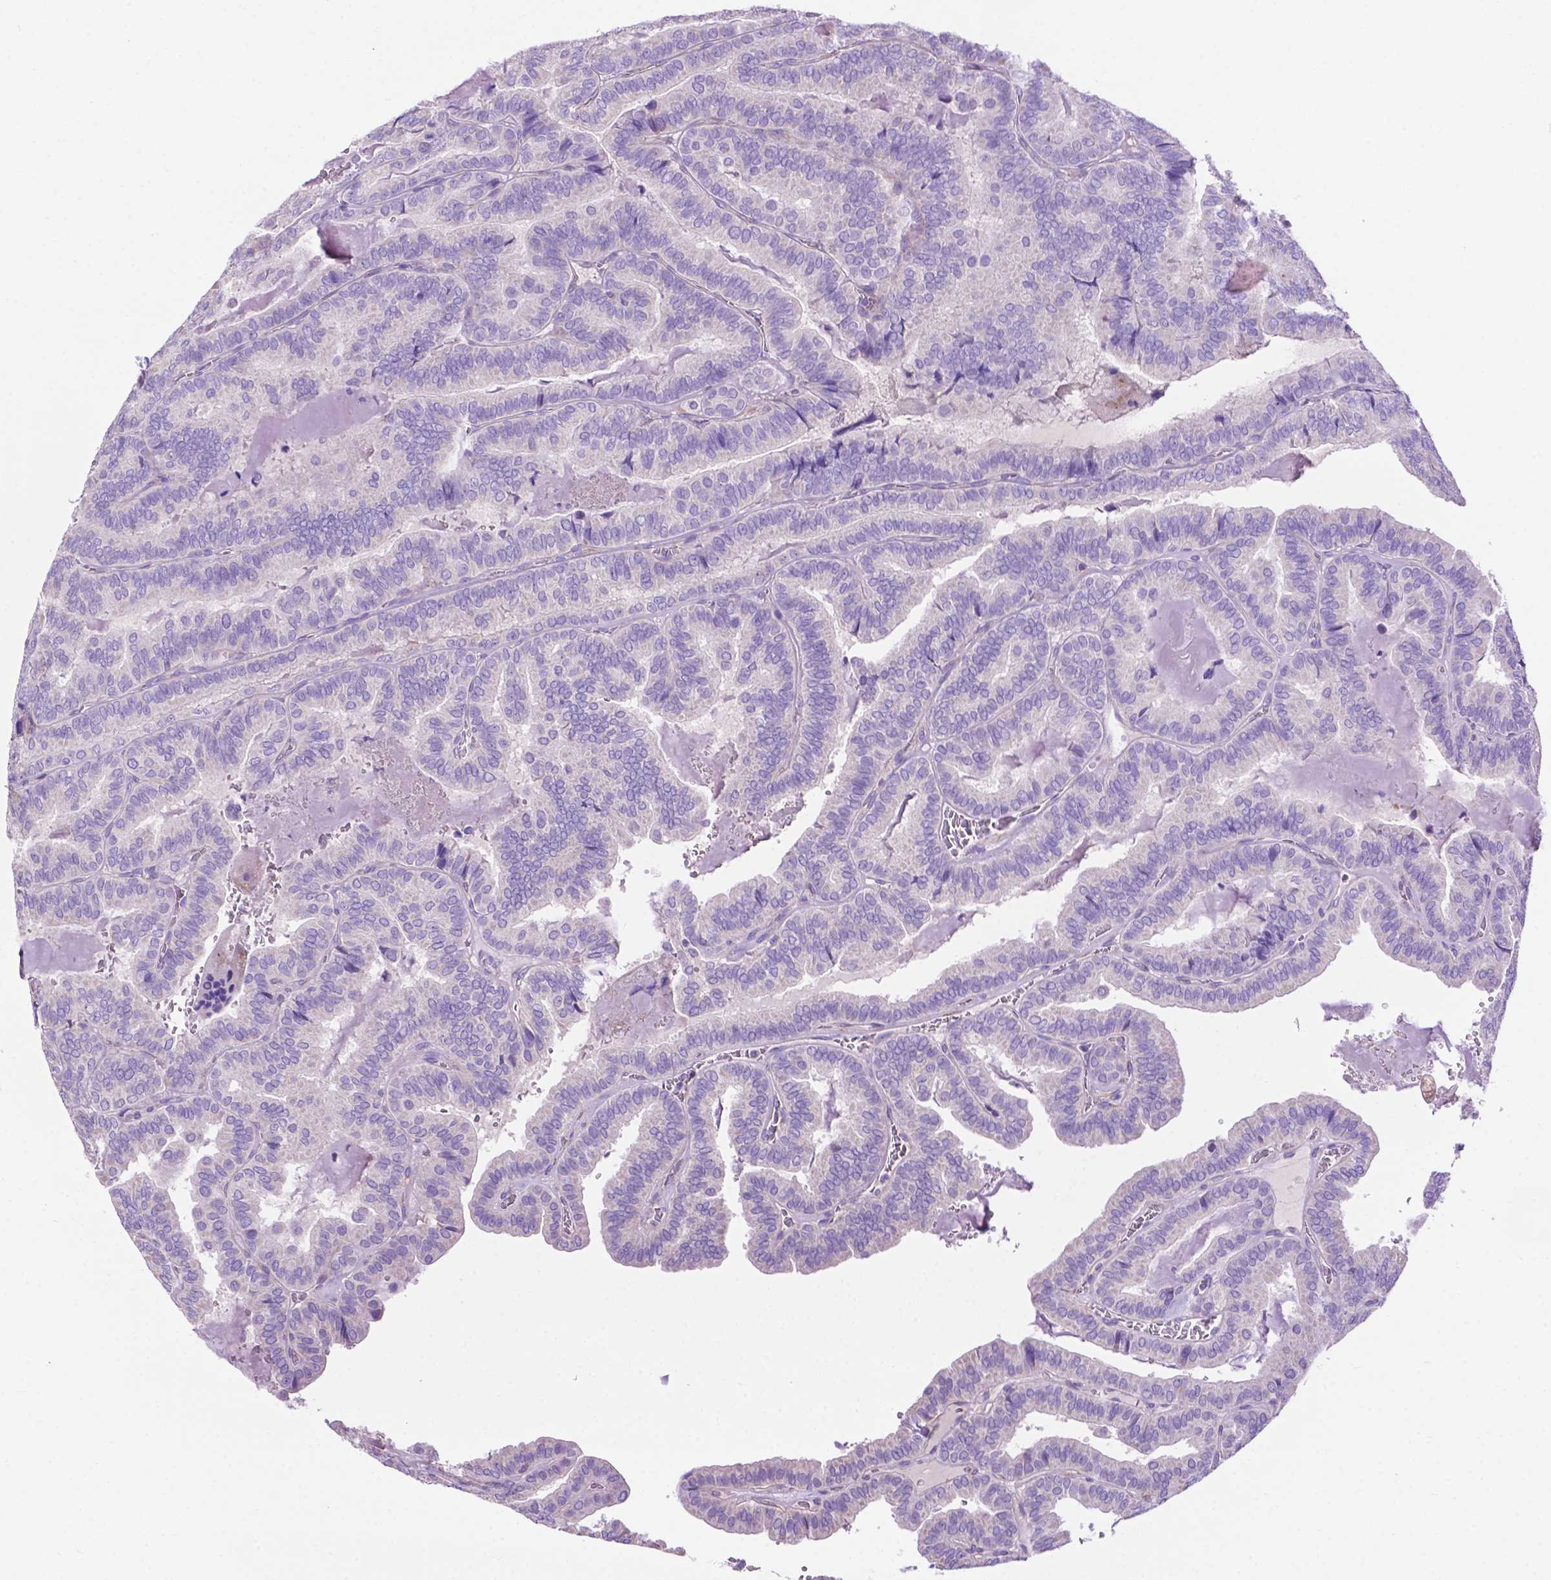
{"staining": {"intensity": "negative", "quantity": "none", "location": "none"}, "tissue": "thyroid cancer", "cell_type": "Tumor cells", "image_type": "cancer", "snomed": [{"axis": "morphology", "description": "Papillary adenocarcinoma, NOS"}, {"axis": "topography", "description": "Thyroid gland"}], "caption": "Tumor cells show no significant expression in papillary adenocarcinoma (thyroid).", "gene": "PHYHIP", "patient": {"sex": "female", "age": 75}}